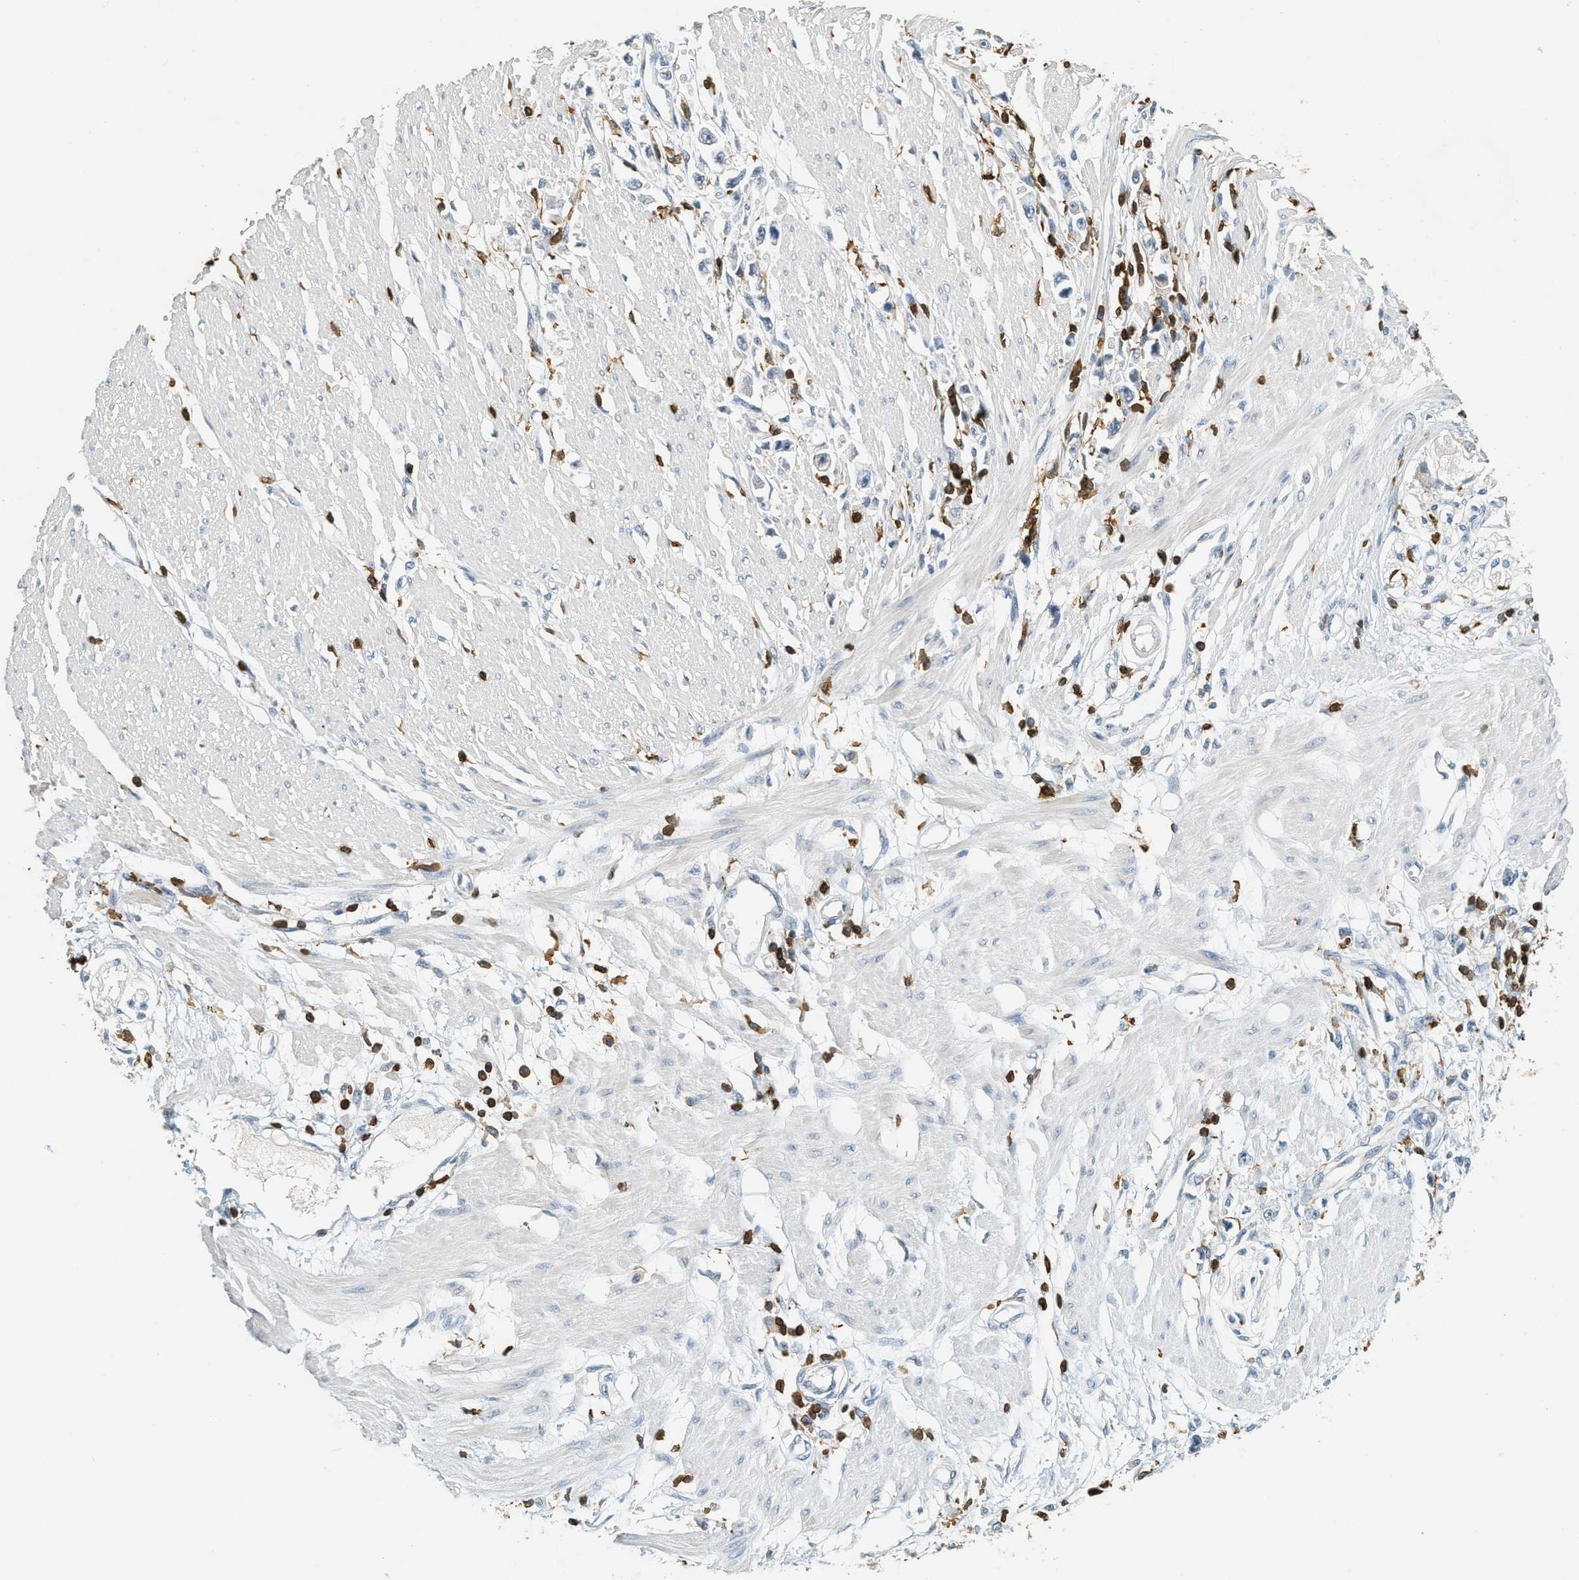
{"staining": {"intensity": "negative", "quantity": "none", "location": "none"}, "tissue": "stomach cancer", "cell_type": "Tumor cells", "image_type": "cancer", "snomed": [{"axis": "morphology", "description": "Adenocarcinoma, NOS"}, {"axis": "topography", "description": "Stomach"}], "caption": "Tumor cells are negative for protein expression in human stomach cancer (adenocarcinoma).", "gene": "LSP1", "patient": {"sex": "female", "age": 59}}